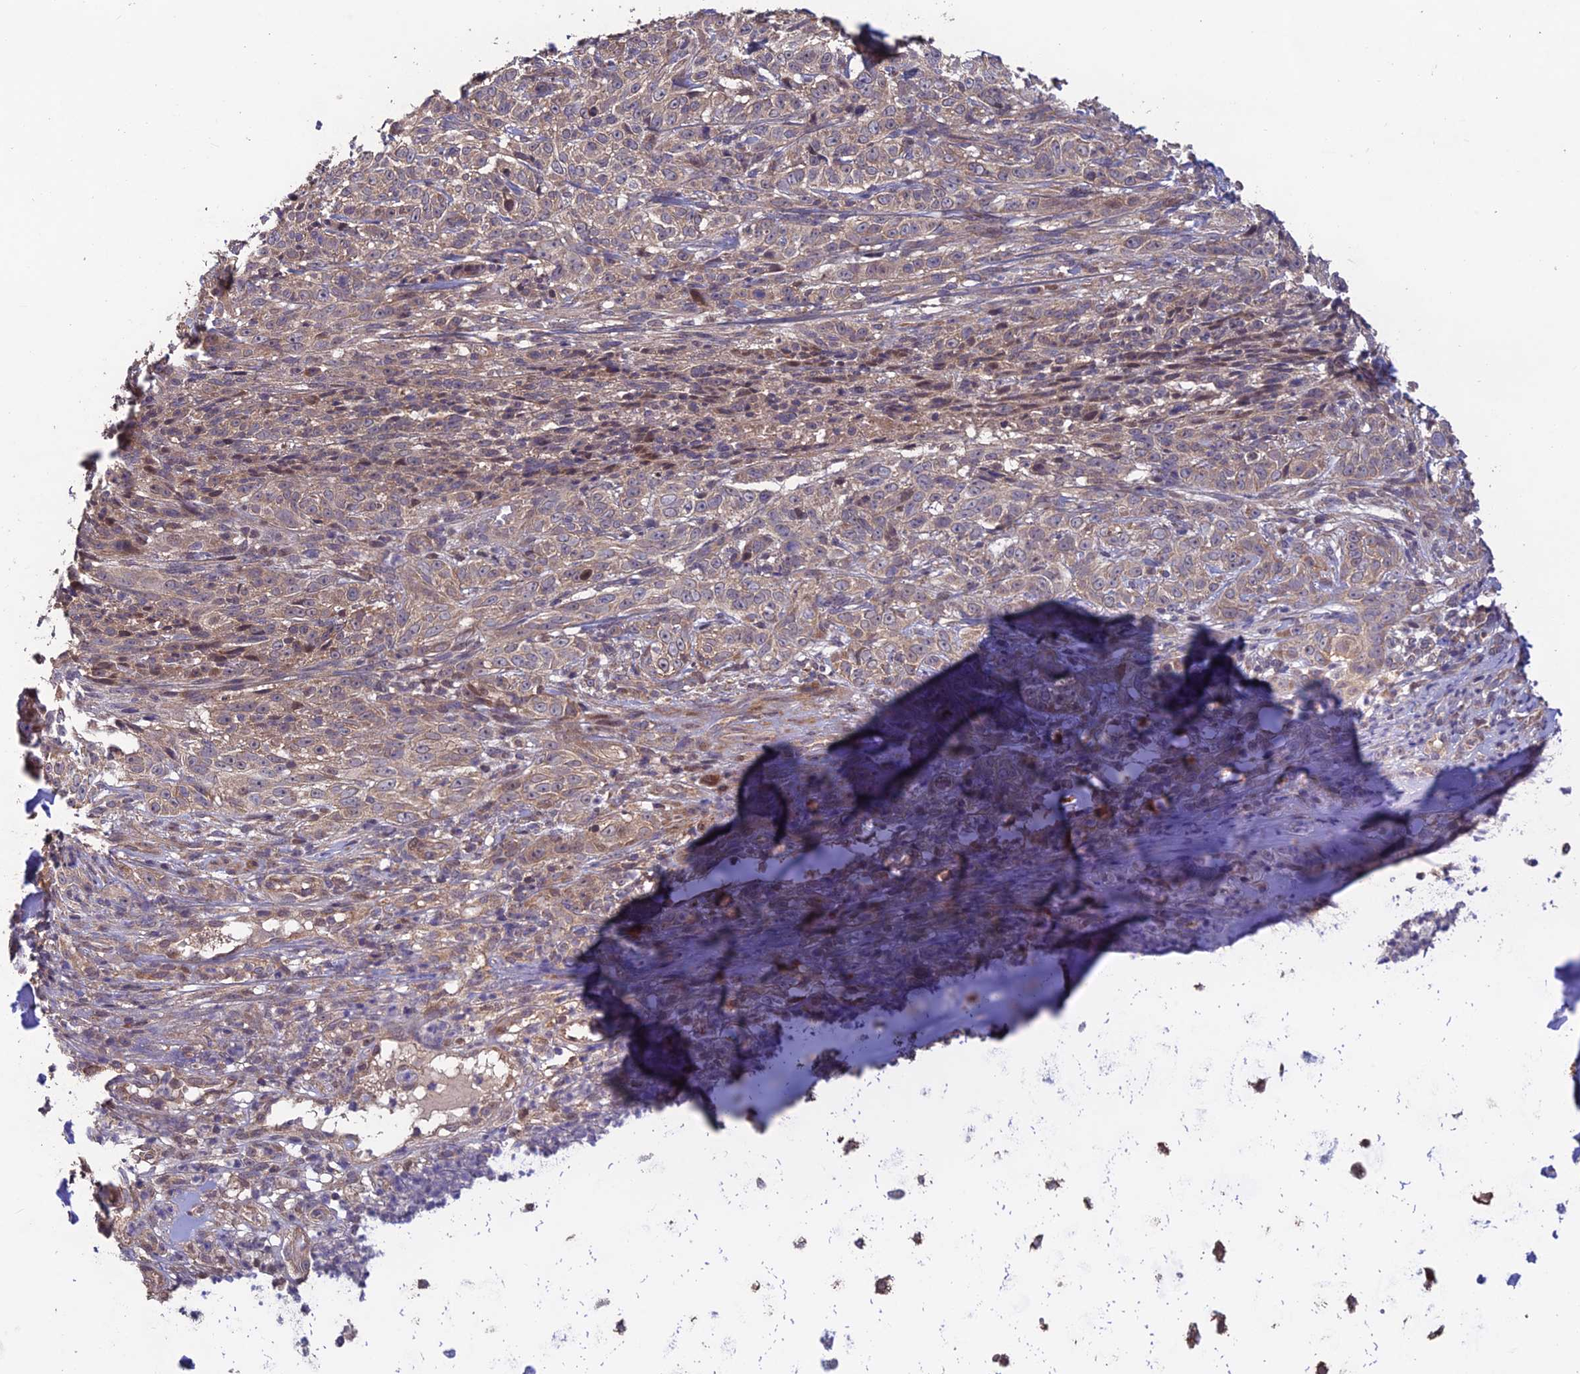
{"staining": {"intensity": "moderate", "quantity": ">75%", "location": "cytoplasmic/membranous"}, "tissue": "adipose tissue", "cell_type": "Adipocytes", "image_type": "normal", "snomed": [{"axis": "morphology", "description": "Normal tissue, NOS"}, {"axis": "morphology", "description": "Basal cell carcinoma"}, {"axis": "topography", "description": "Cartilage tissue"}, {"axis": "topography", "description": "Nasopharynx"}, {"axis": "topography", "description": "Oral tissue"}], "caption": "The photomicrograph exhibits immunohistochemical staining of unremarkable adipose tissue. There is moderate cytoplasmic/membranous expression is appreciated in about >75% of adipocytes.", "gene": "SHISA5", "patient": {"sex": "female", "age": 77}}